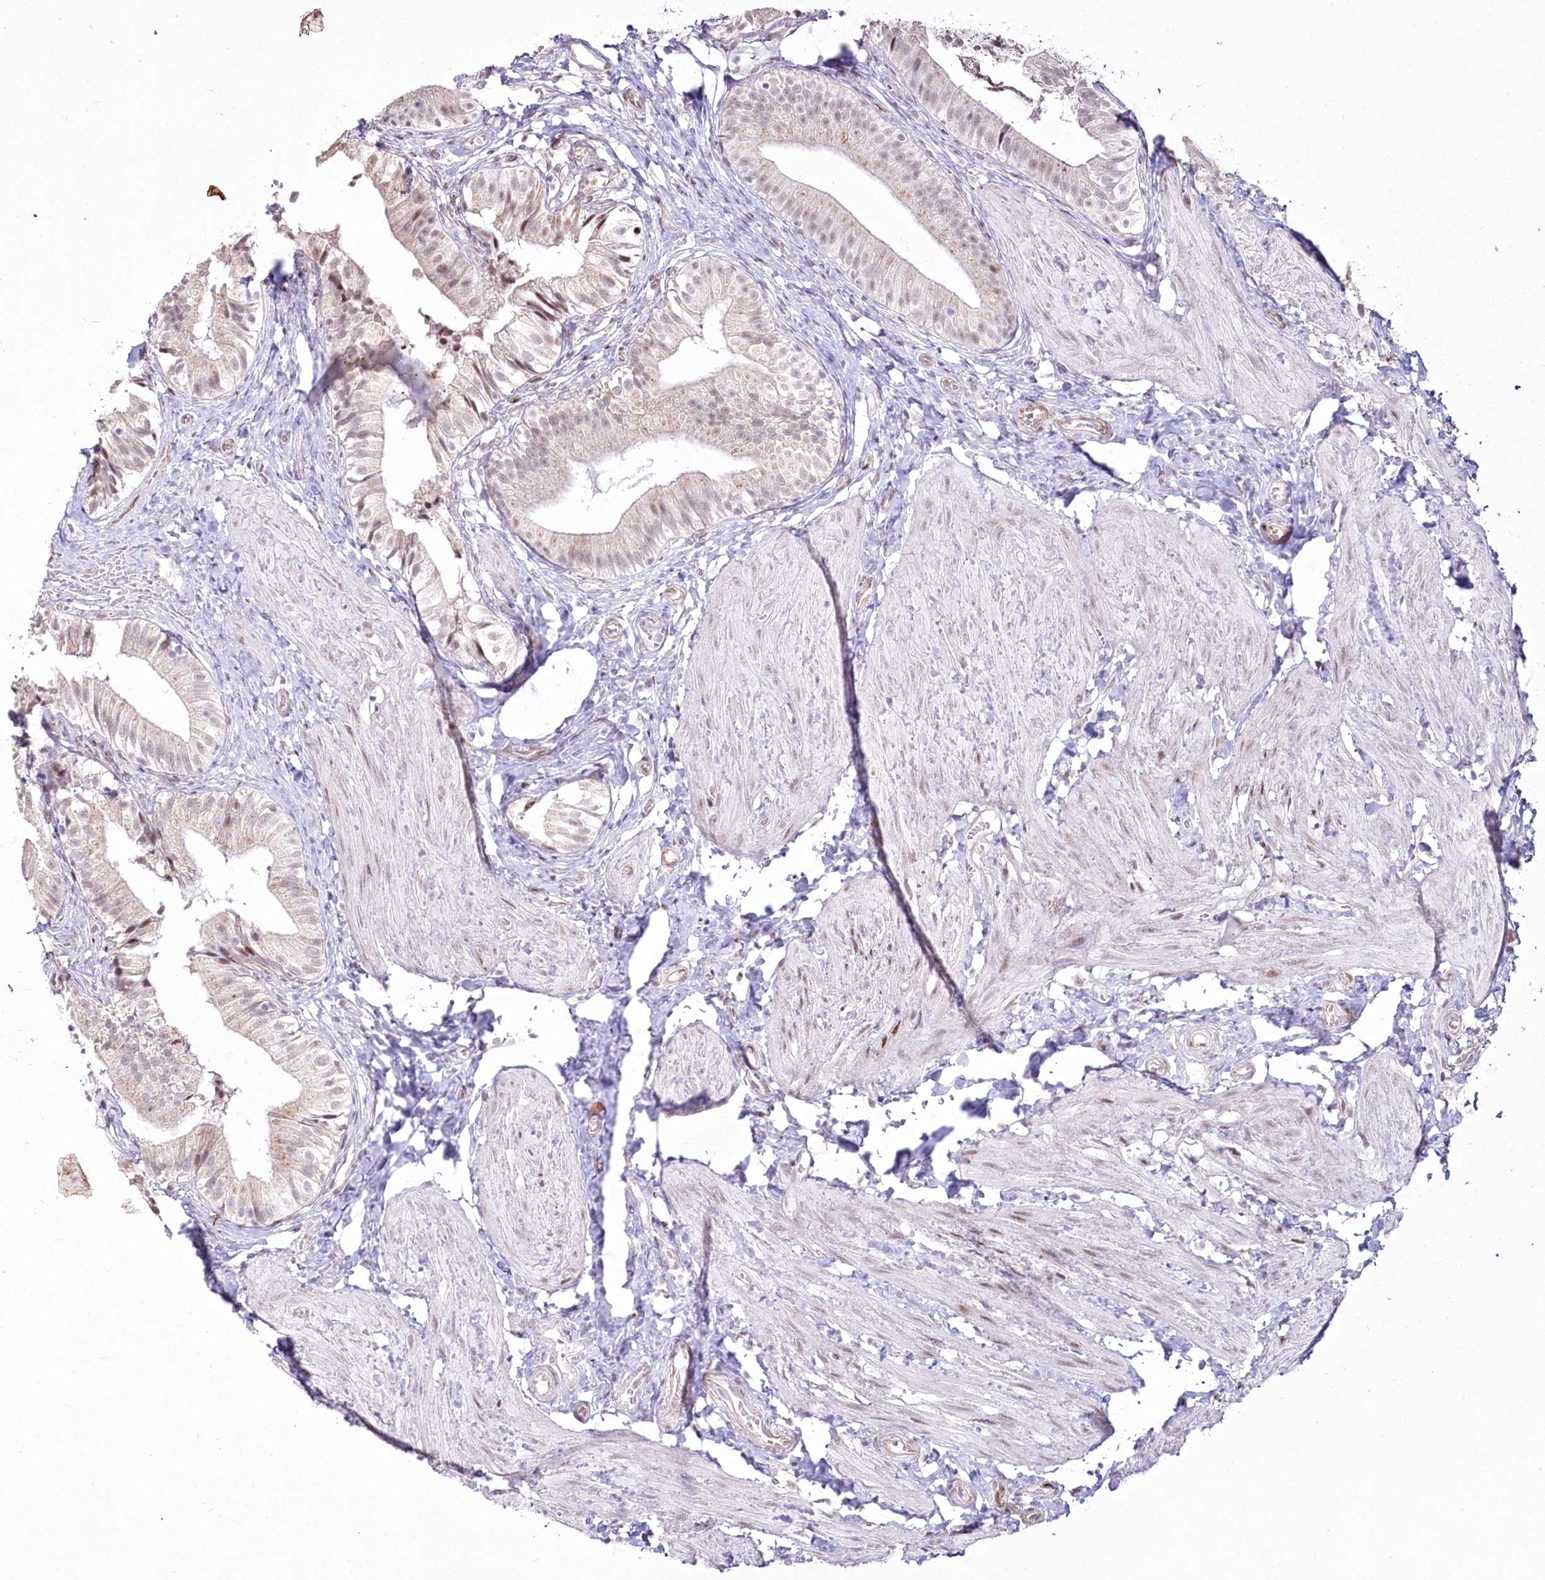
{"staining": {"intensity": "weak", "quantity": "25%-75%", "location": "nuclear"}, "tissue": "gallbladder", "cell_type": "Glandular cells", "image_type": "normal", "snomed": [{"axis": "morphology", "description": "Normal tissue, NOS"}, {"axis": "topography", "description": "Gallbladder"}], "caption": "IHC image of normal gallbladder: human gallbladder stained using immunohistochemistry (IHC) displays low levels of weak protein expression localized specifically in the nuclear of glandular cells, appearing as a nuclear brown color.", "gene": "YBX3", "patient": {"sex": "female", "age": 47}}